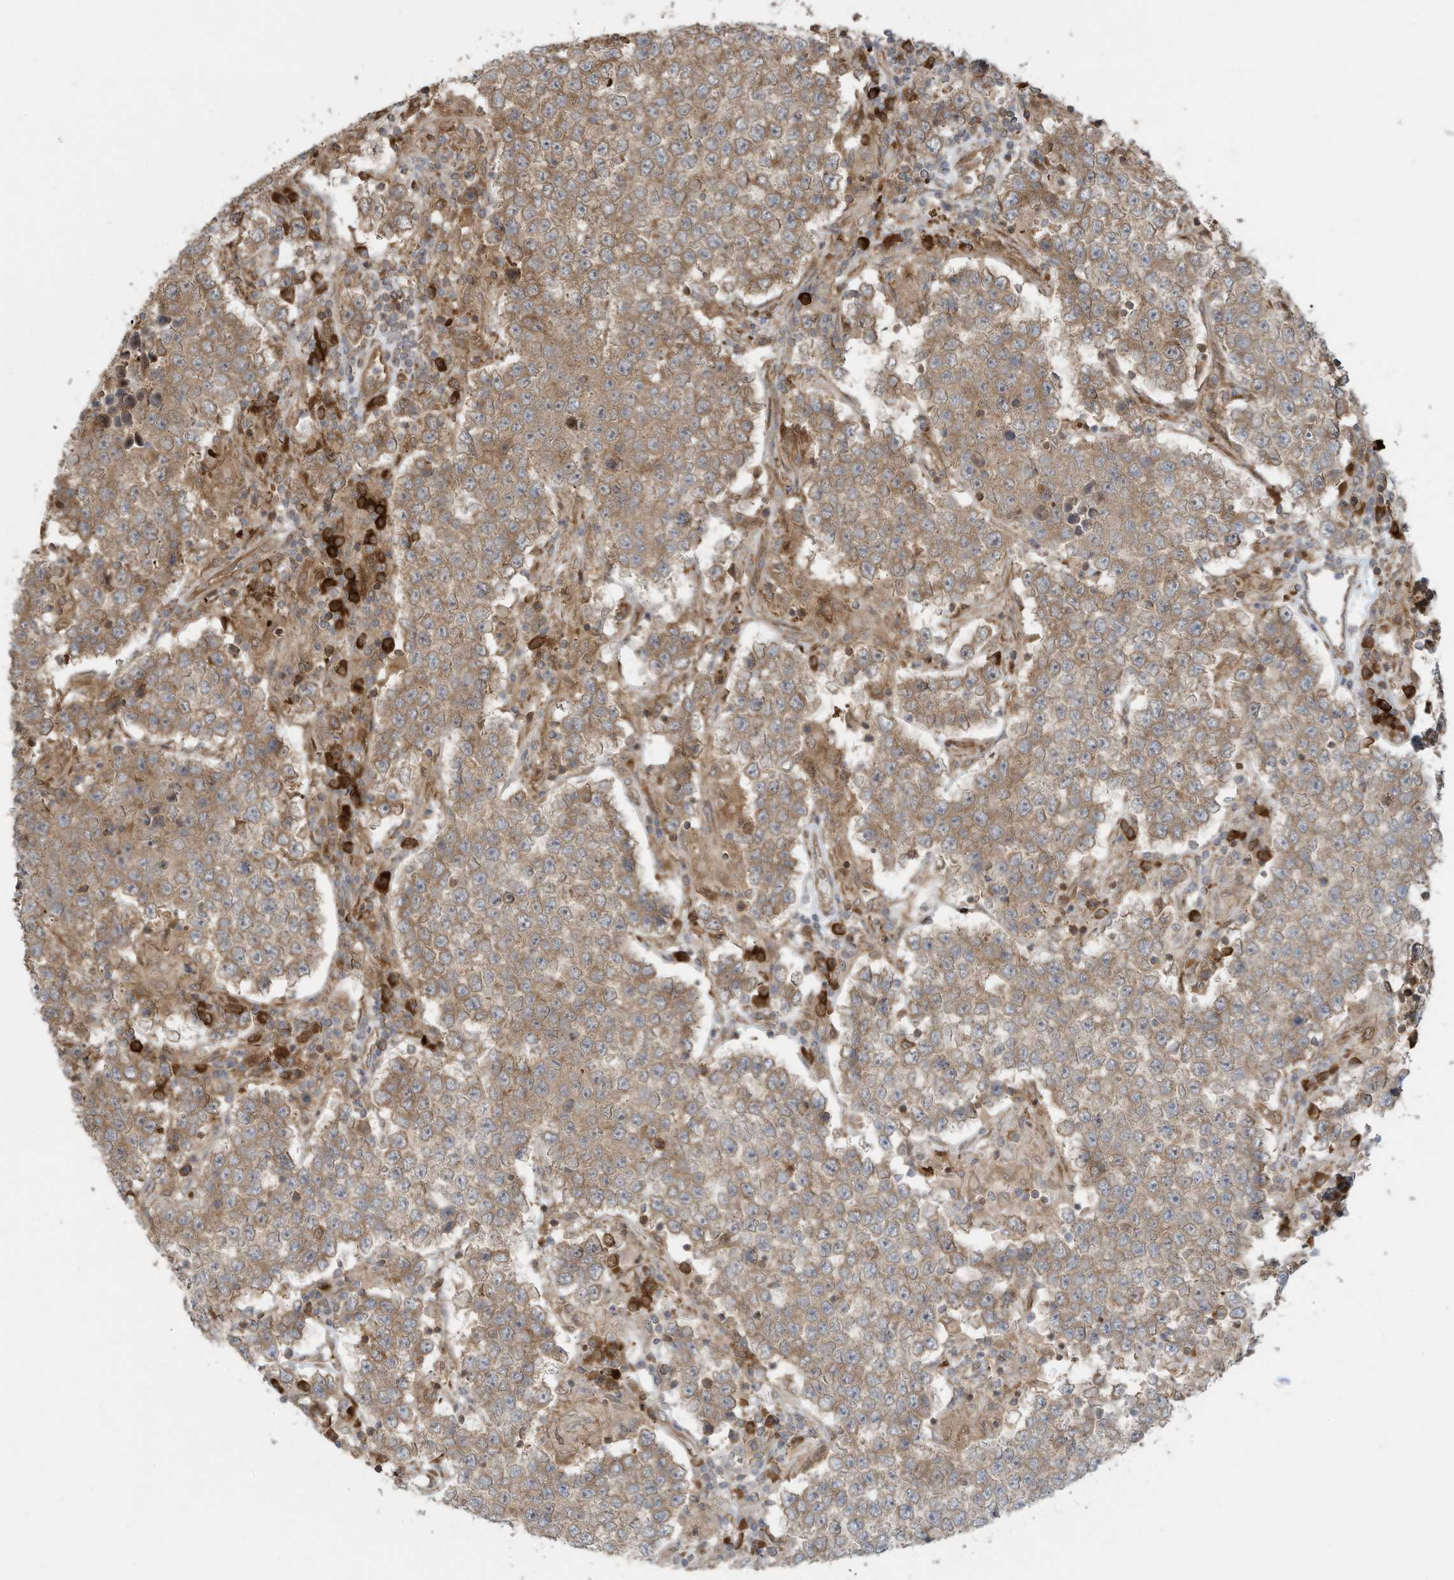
{"staining": {"intensity": "moderate", "quantity": ">75%", "location": "cytoplasmic/membranous"}, "tissue": "testis cancer", "cell_type": "Tumor cells", "image_type": "cancer", "snomed": [{"axis": "morphology", "description": "Normal tissue, NOS"}, {"axis": "morphology", "description": "Urothelial carcinoma, High grade"}, {"axis": "morphology", "description": "Seminoma, NOS"}, {"axis": "morphology", "description": "Carcinoma, Embryonal, NOS"}, {"axis": "topography", "description": "Urinary bladder"}, {"axis": "topography", "description": "Testis"}], "caption": "Protein staining of testis cancer (embryonal carcinoma) tissue demonstrates moderate cytoplasmic/membranous expression in about >75% of tumor cells.", "gene": "USE1", "patient": {"sex": "male", "age": 41}}